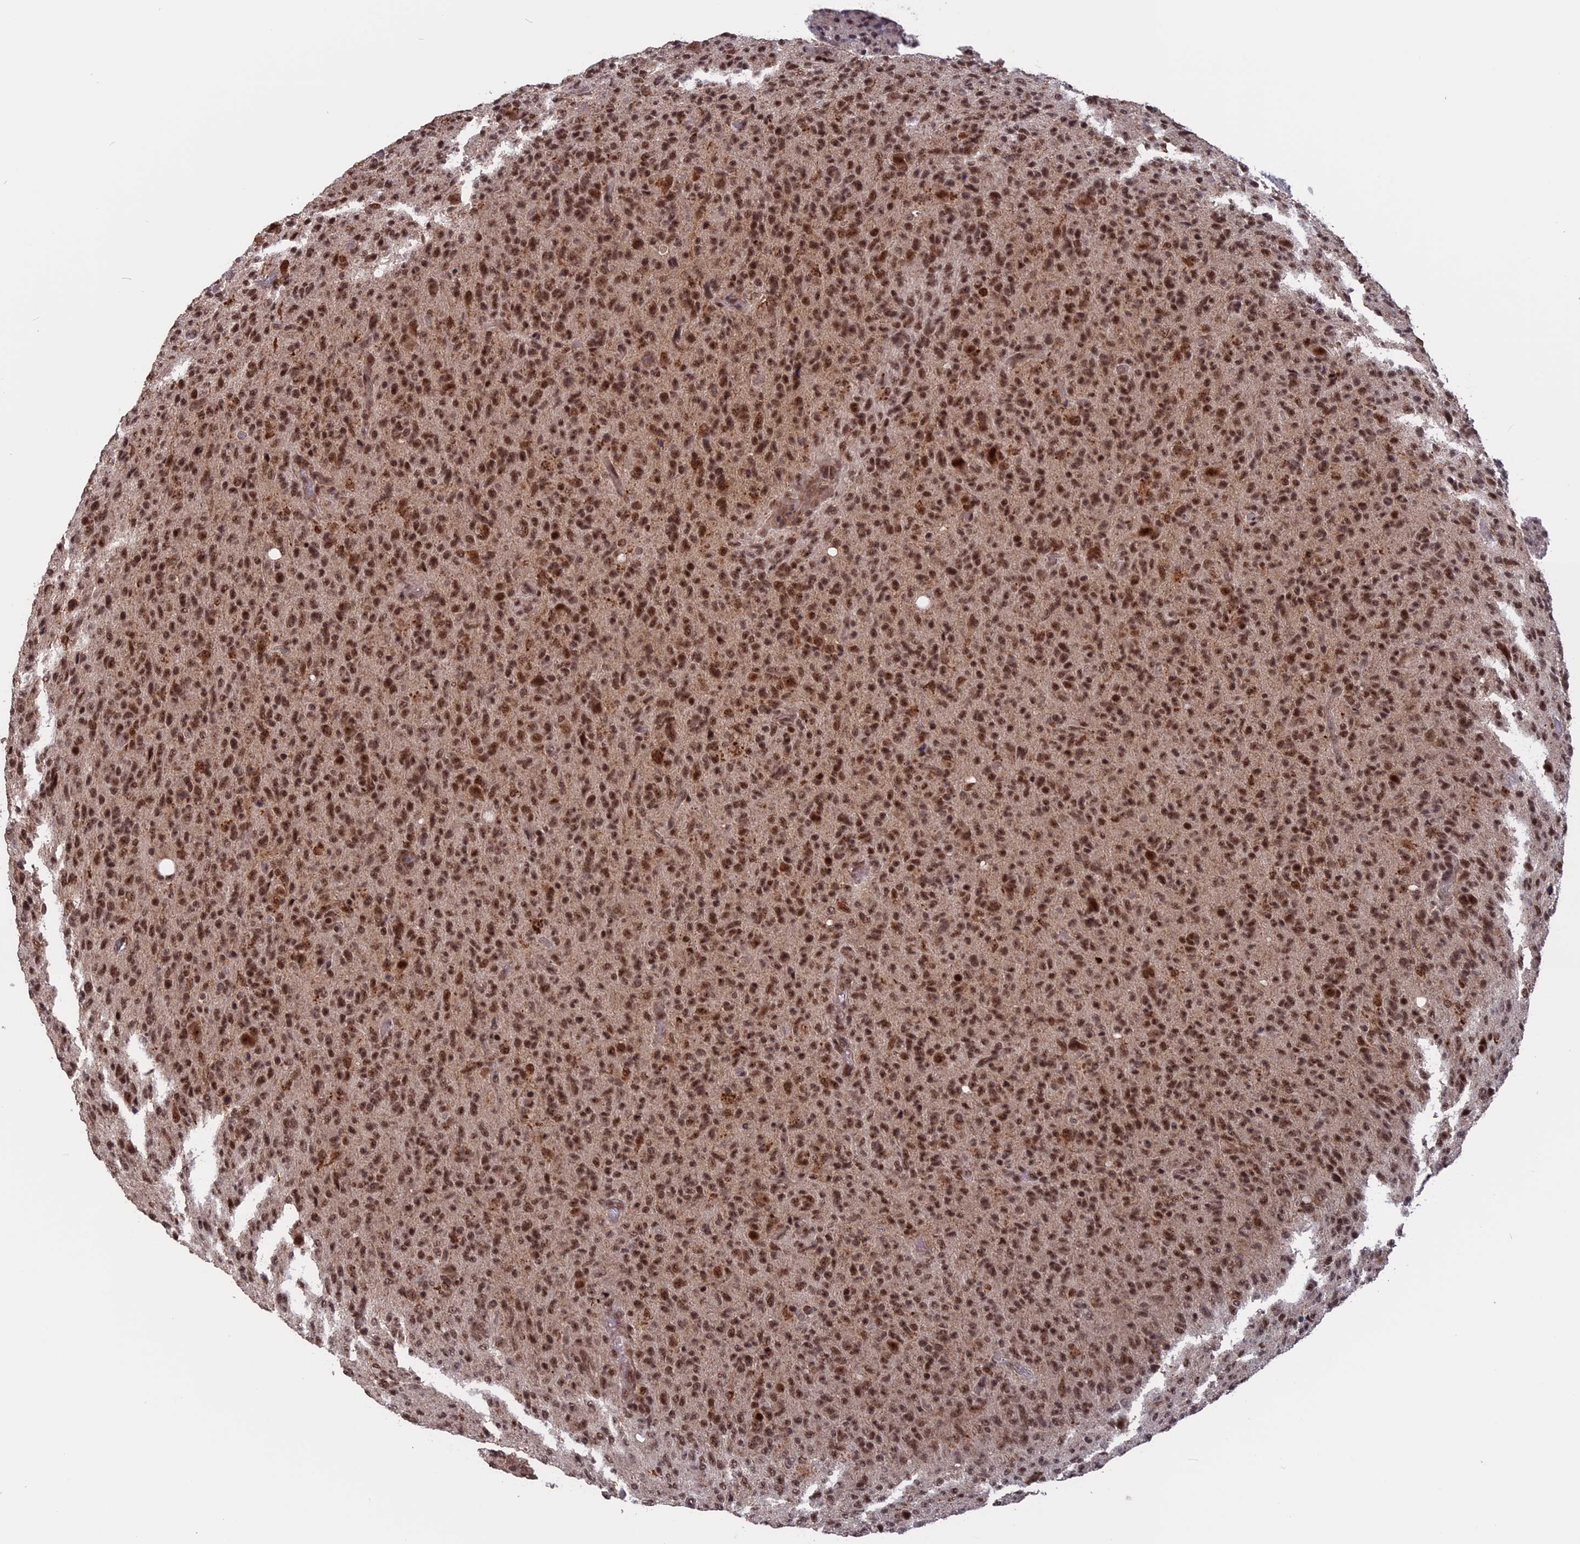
{"staining": {"intensity": "moderate", "quantity": ">75%", "location": "nuclear"}, "tissue": "glioma", "cell_type": "Tumor cells", "image_type": "cancer", "snomed": [{"axis": "morphology", "description": "Glioma, malignant, High grade"}, {"axis": "topography", "description": "Brain"}], "caption": "The image reveals immunohistochemical staining of high-grade glioma (malignant). There is moderate nuclear expression is appreciated in about >75% of tumor cells.", "gene": "CACTIN", "patient": {"sex": "female", "age": 57}}